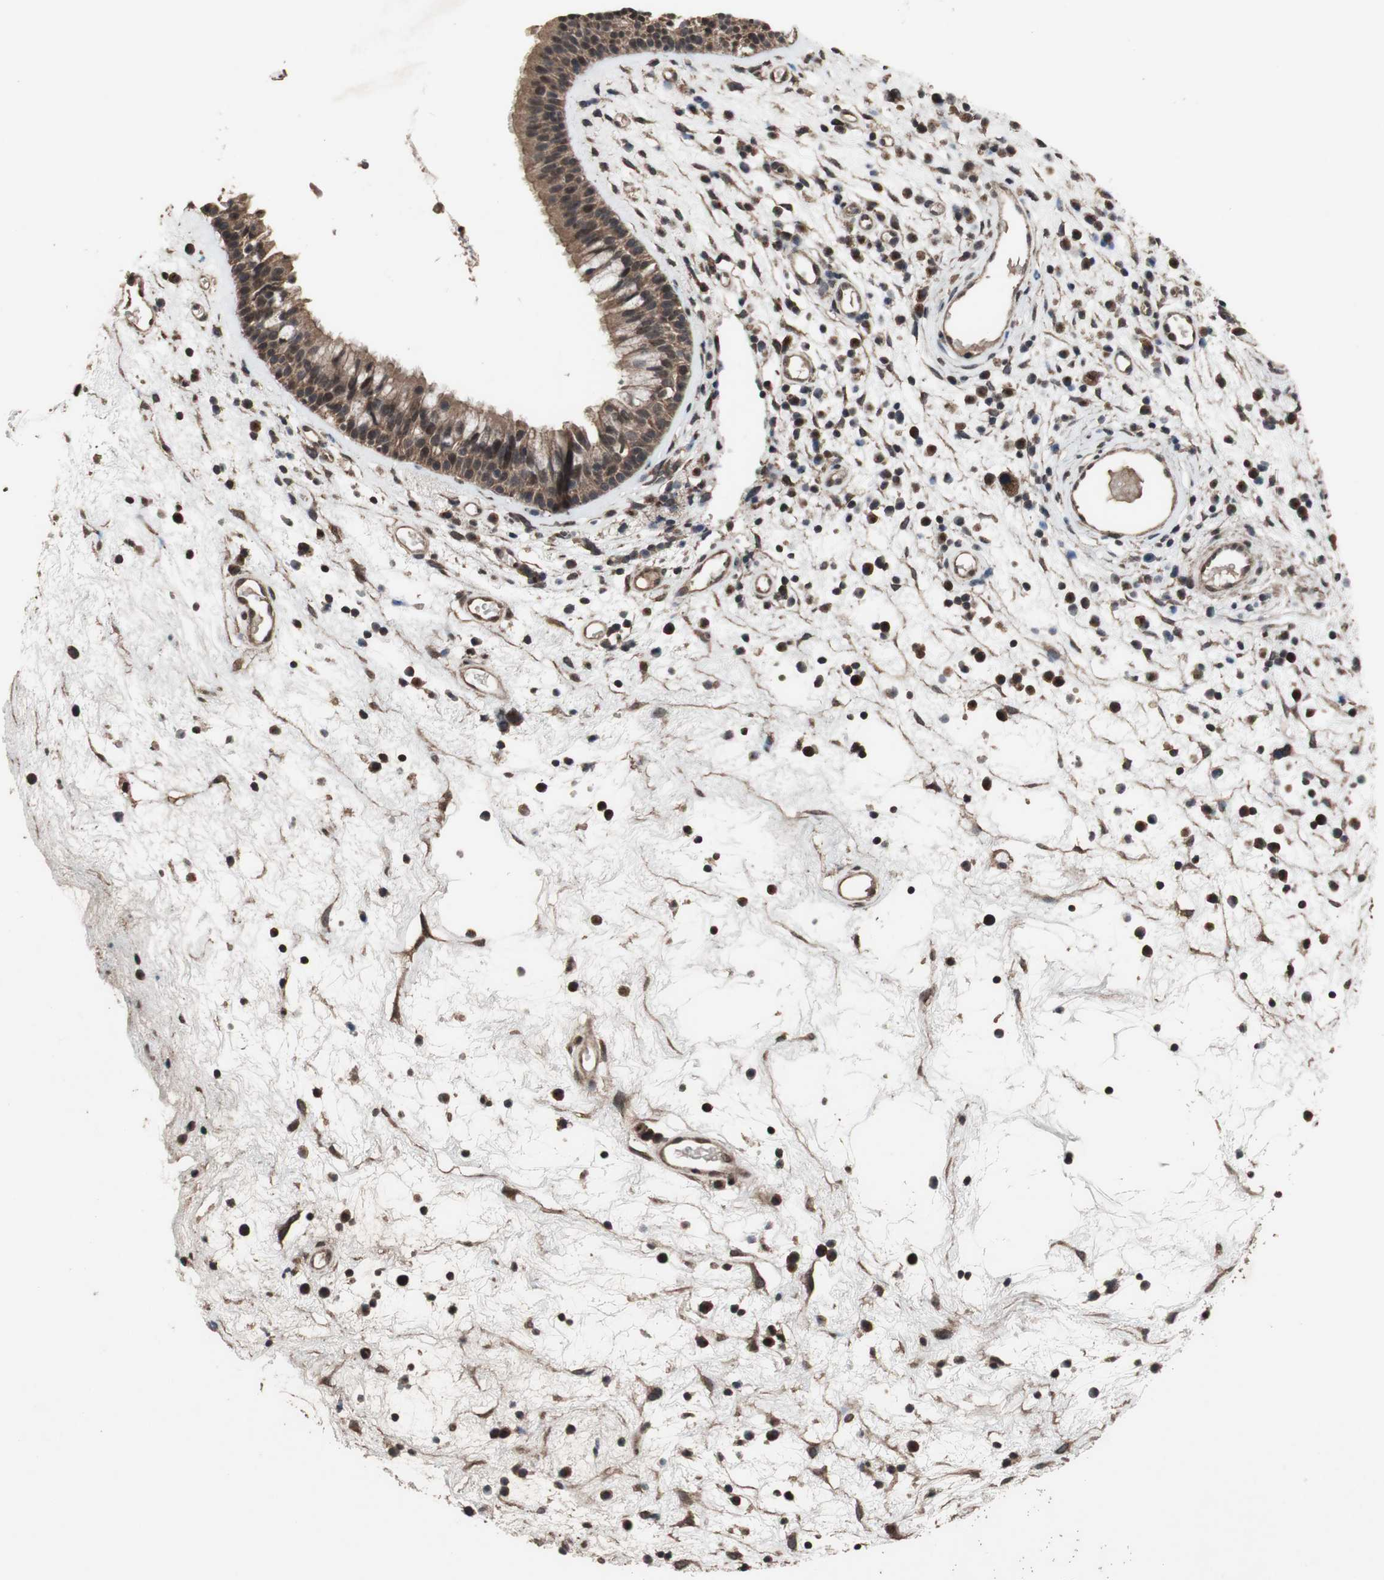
{"staining": {"intensity": "moderate", "quantity": ">75%", "location": "cytoplasmic/membranous,nuclear"}, "tissue": "nasopharynx", "cell_type": "Respiratory epithelial cells", "image_type": "normal", "snomed": [{"axis": "morphology", "description": "Normal tissue, NOS"}, {"axis": "morphology", "description": "Inflammation, NOS"}, {"axis": "topography", "description": "Nasopharynx"}], "caption": "Nasopharynx stained for a protein (brown) exhibits moderate cytoplasmic/membranous,nuclear positive staining in approximately >75% of respiratory epithelial cells.", "gene": "KANSL1", "patient": {"sex": "male", "age": 48}}